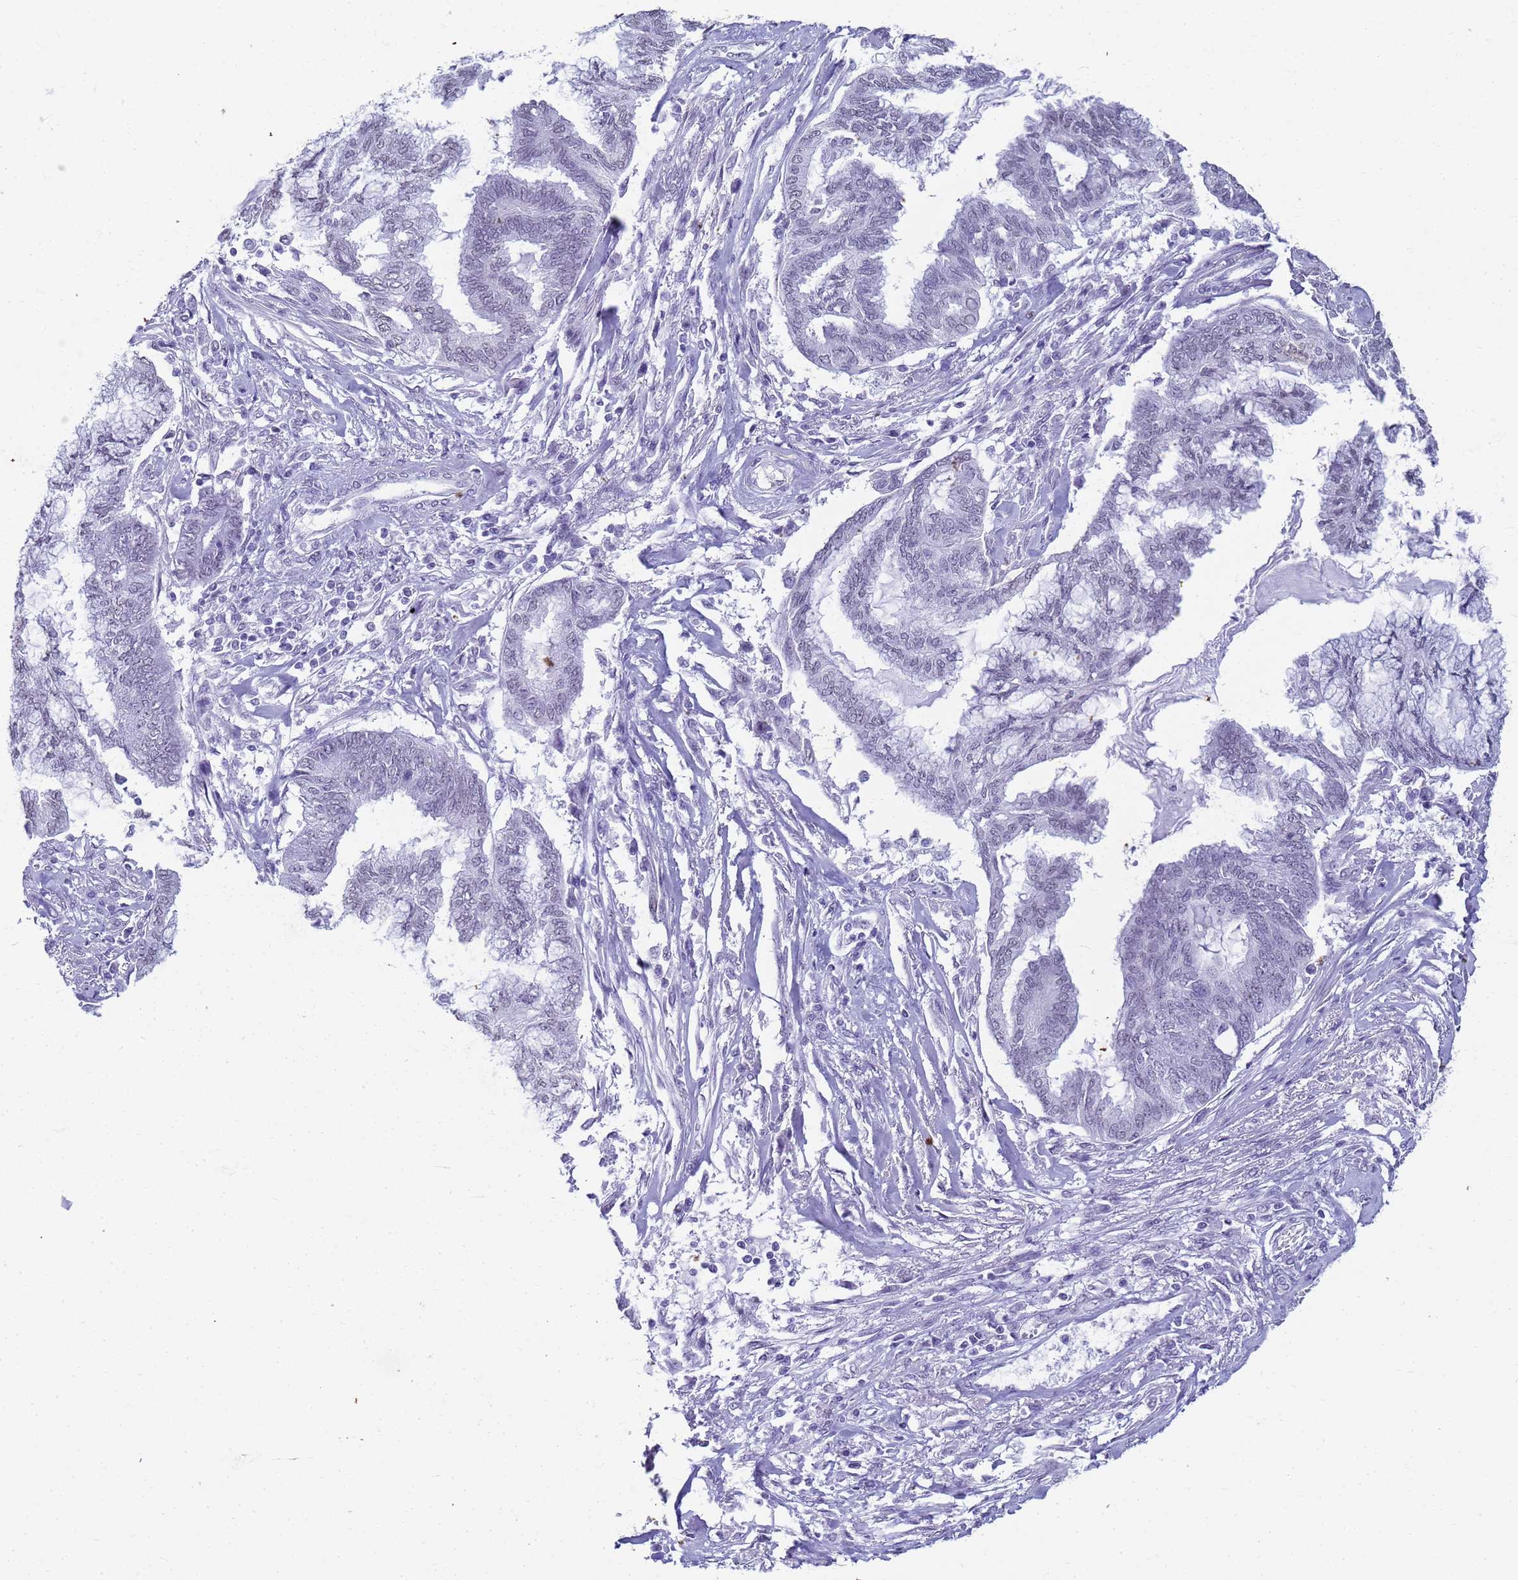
{"staining": {"intensity": "negative", "quantity": "none", "location": "none"}, "tissue": "endometrial cancer", "cell_type": "Tumor cells", "image_type": "cancer", "snomed": [{"axis": "morphology", "description": "Adenocarcinoma, NOS"}, {"axis": "topography", "description": "Endometrium"}], "caption": "There is no significant staining in tumor cells of endometrial adenocarcinoma.", "gene": "SLC7A9", "patient": {"sex": "female", "age": 86}}